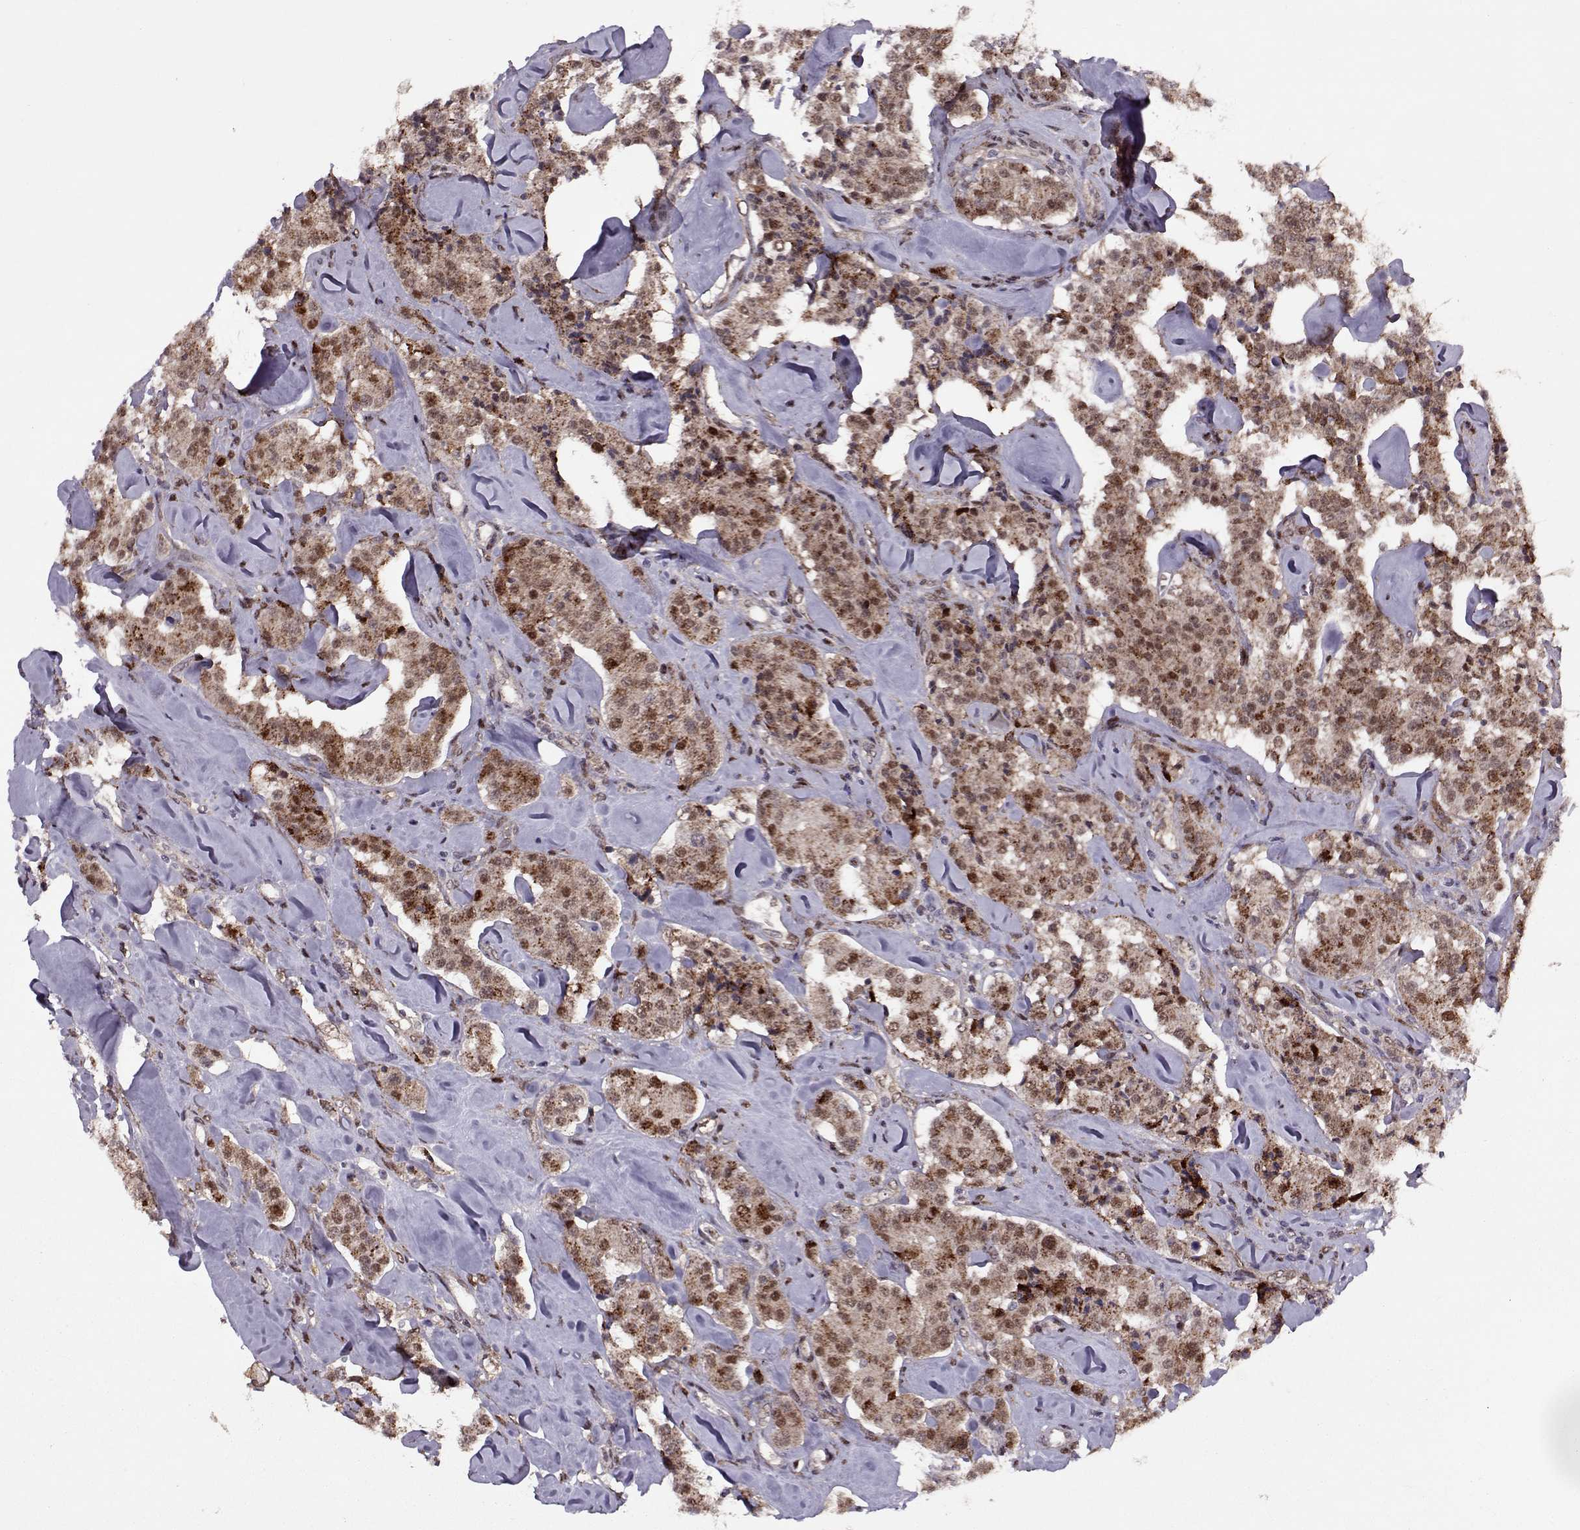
{"staining": {"intensity": "moderate", "quantity": "25%-75%", "location": "cytoplasmic/membranous,nuclear"}, "tissue": "carcinoid", "cell_type": "Tumor cells", "image_type": "cancer", "snomed": [{"axis": "morphology", "description": "Carcinoid, malignant, NOS"}, {"axis": "topography", "description": "Pancreas"}], "caption": "This is a photomicrograph of immunohistochemistry staining of carcinoid, which shows moderate staining in the cytoplasmic/membranous and nuclear of tumor cells.", "gene": "CDK4", "patient": {"sex": "male", "age": 41}}